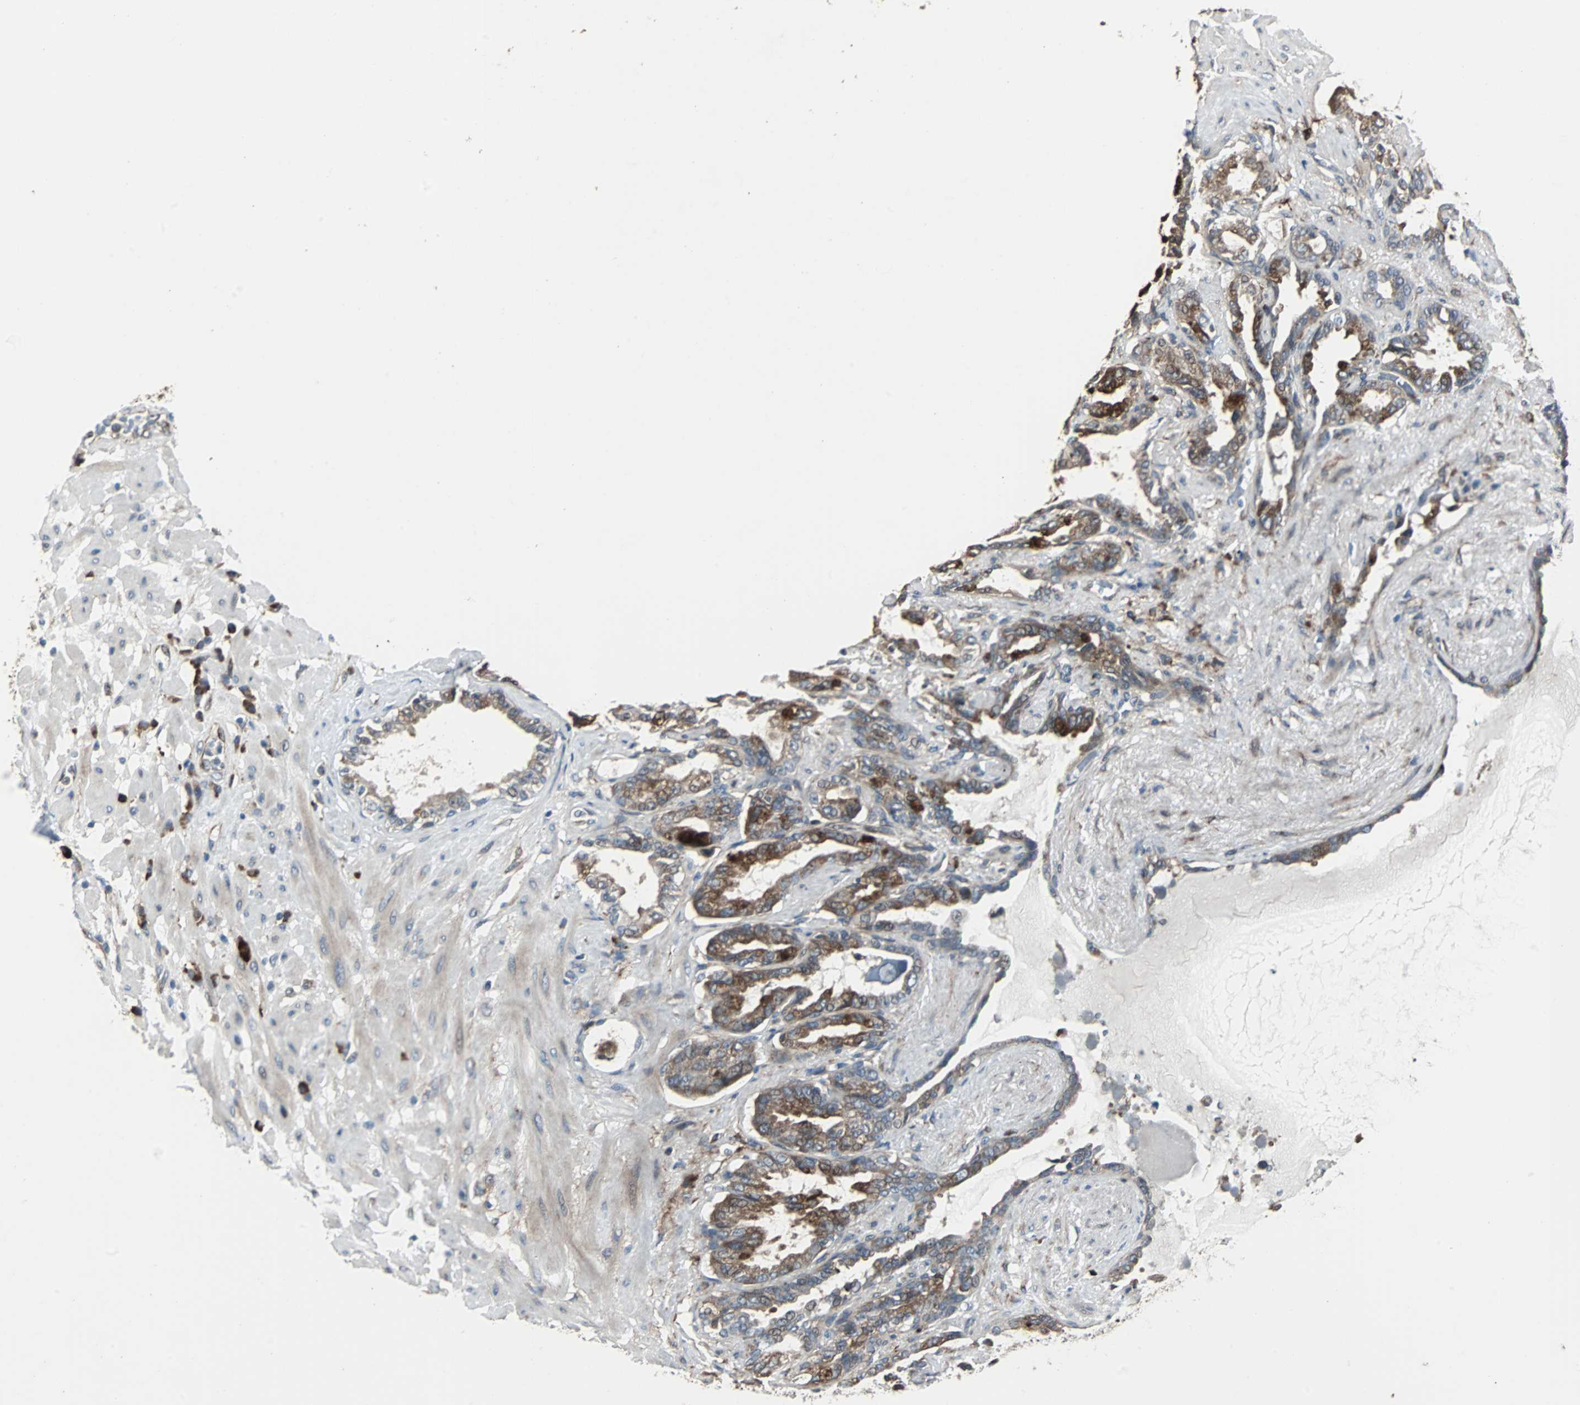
{"staining": {"intensity": "moderate", "quantity": ">75%", "location": "cytoplasmic/membranous"}, "tissue": "seminal vesicle", "cell_type": "Glandular cells", "image_type": "normal", "snomed": [{"axis": "morphology", "description": "Normal tissue, NOS"}, {"axis": "topography", "description": "Seminal veicle"}], "caption": "A histopathology image of human seminal vesicle stained for a protein displays moderate cytoplasmic/membranous brown staining in glandular cells.", "gene": "CHP1", "patient": {"sex": "male", "age": 61}}